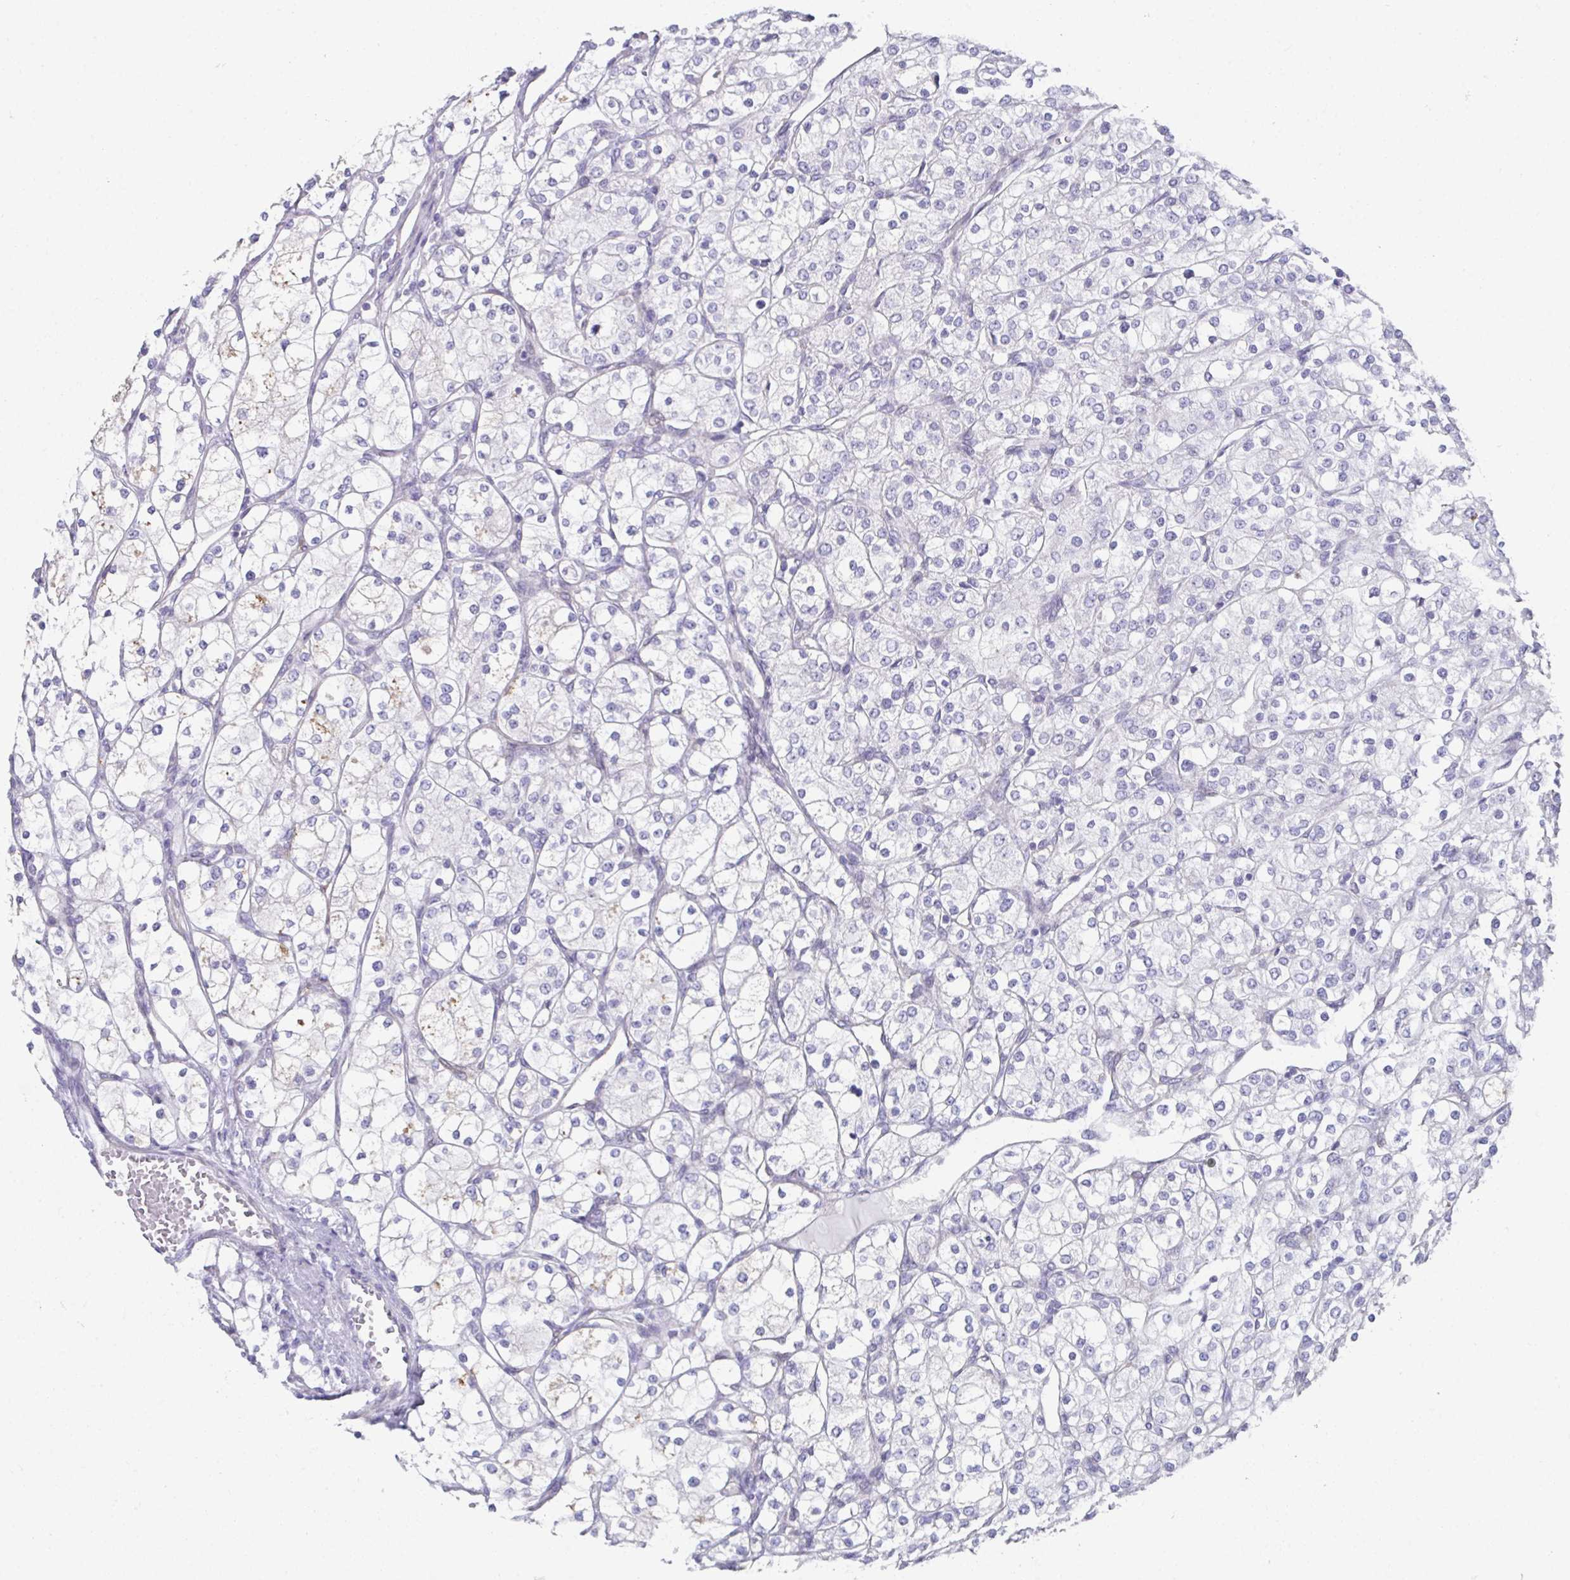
{"staining": {"intensity": "negative", "quantity": "none", "location": "none"}, "tissue": "renal cancer", "cell_type": "Tumor cells", "image_type": "cancer", "snomed": [{"axis": "morphology", "description": "Adenocarcinoma, NOS"}, {"axis": "topography", "description": "Kidney"}], "caption": "High power microscopy histopathology image of an immunohistochemistry (IHC) image of renal adenocarcinoma, revealing no significant positivity in tumor cells.", "gene": "RBP1", "patient": {"sex": "male", "age": 80}}